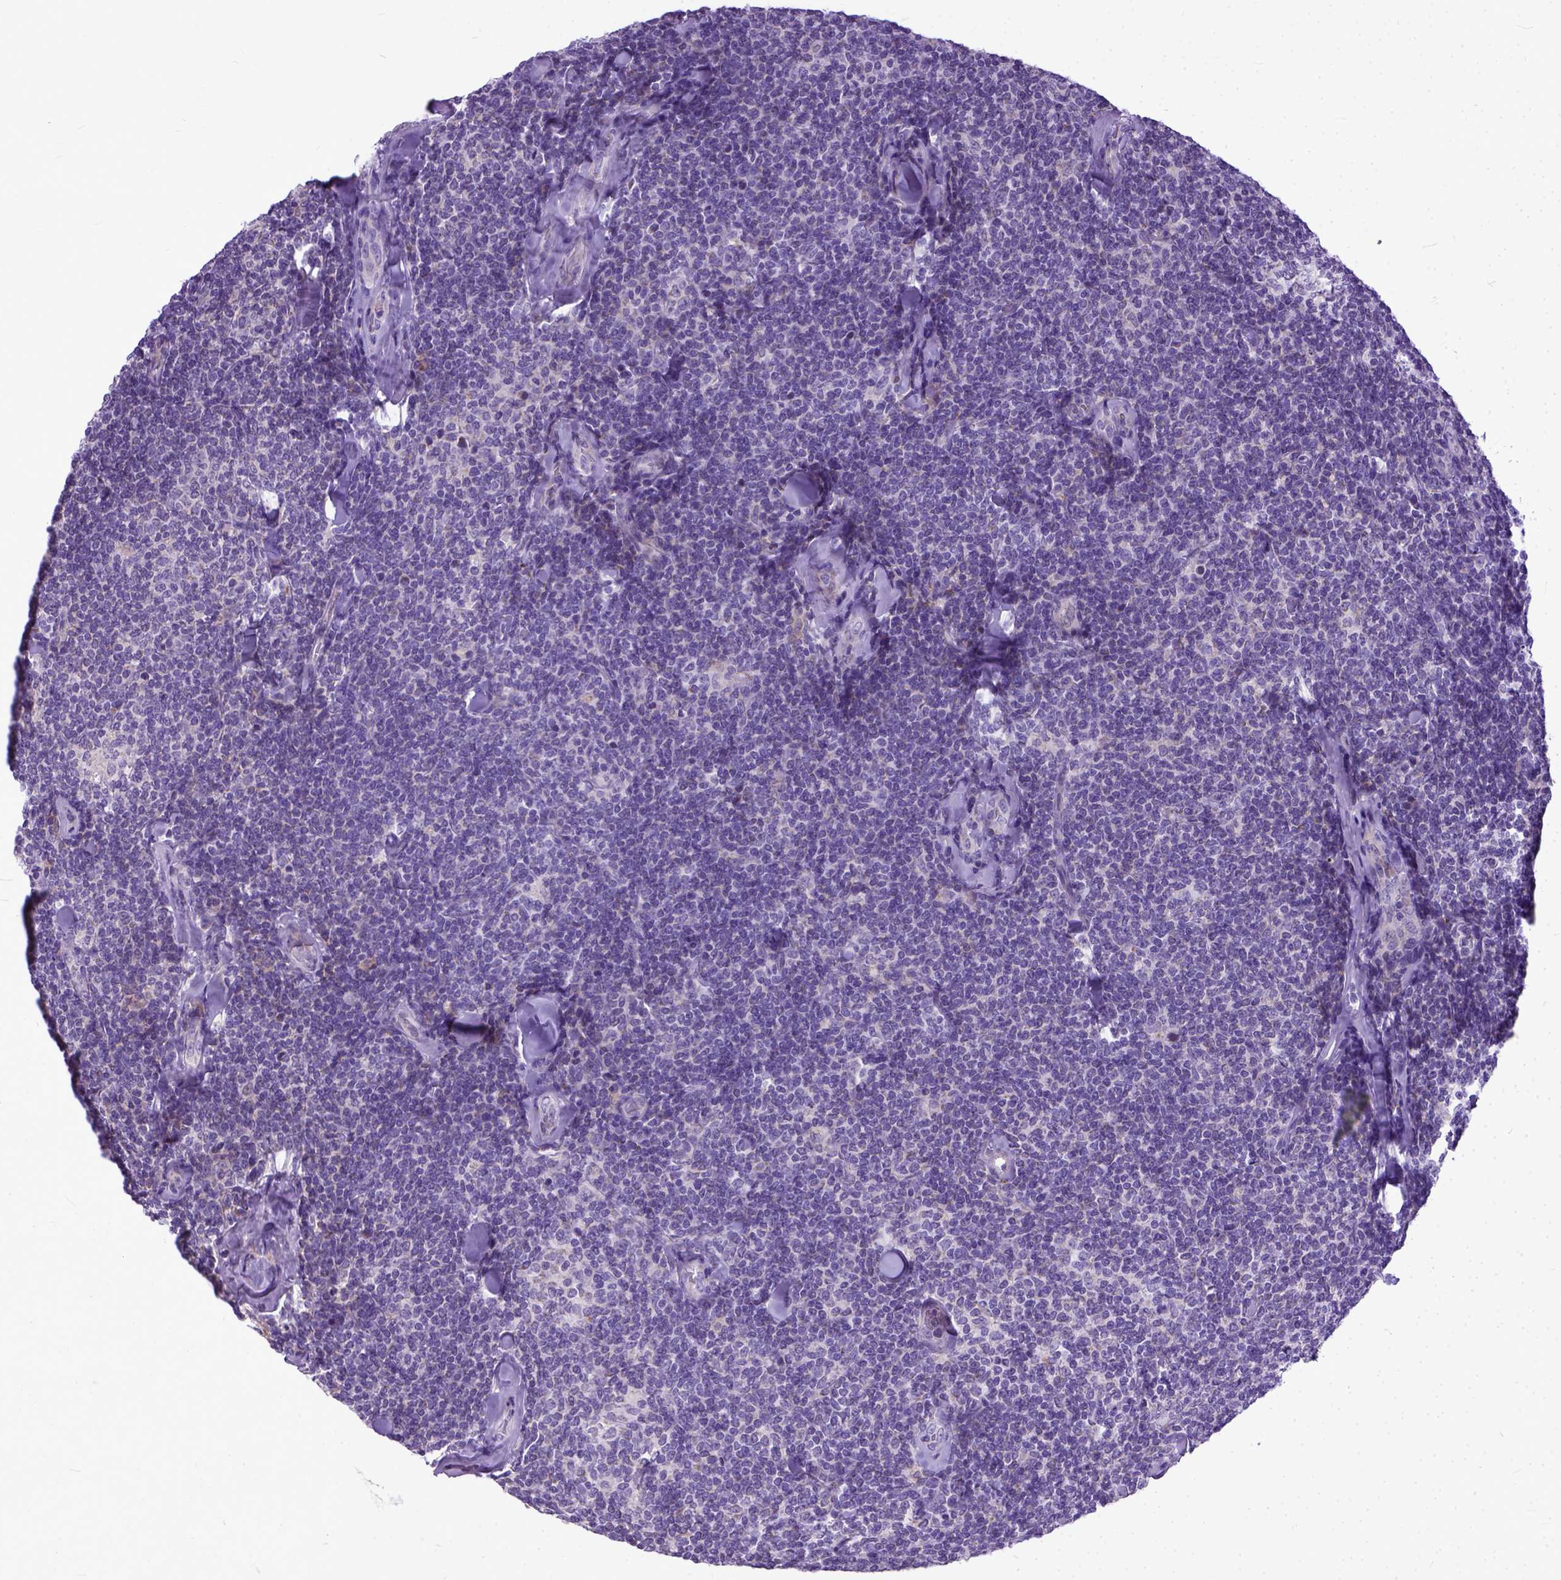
{"staining": {"intensity": "negative", "quantity": "none", "location": "none"}, "tissue": "lymphoma", "cell_type": "Tumor cells", "image_type": "cancer", "snomed": [{"axis": "morphology", "description": "Malignant lymphoma, non-Hodgkin's type, Low grade"}, {"axis": "topography", "description": "Lymph node"}], "caption": "Tumor cells show no significant protein expression in low-grade malignant lymphoma, non-Hodgkin's type.", "gene": "PLK5", "patient": {"sex": "female", "age": 56}}